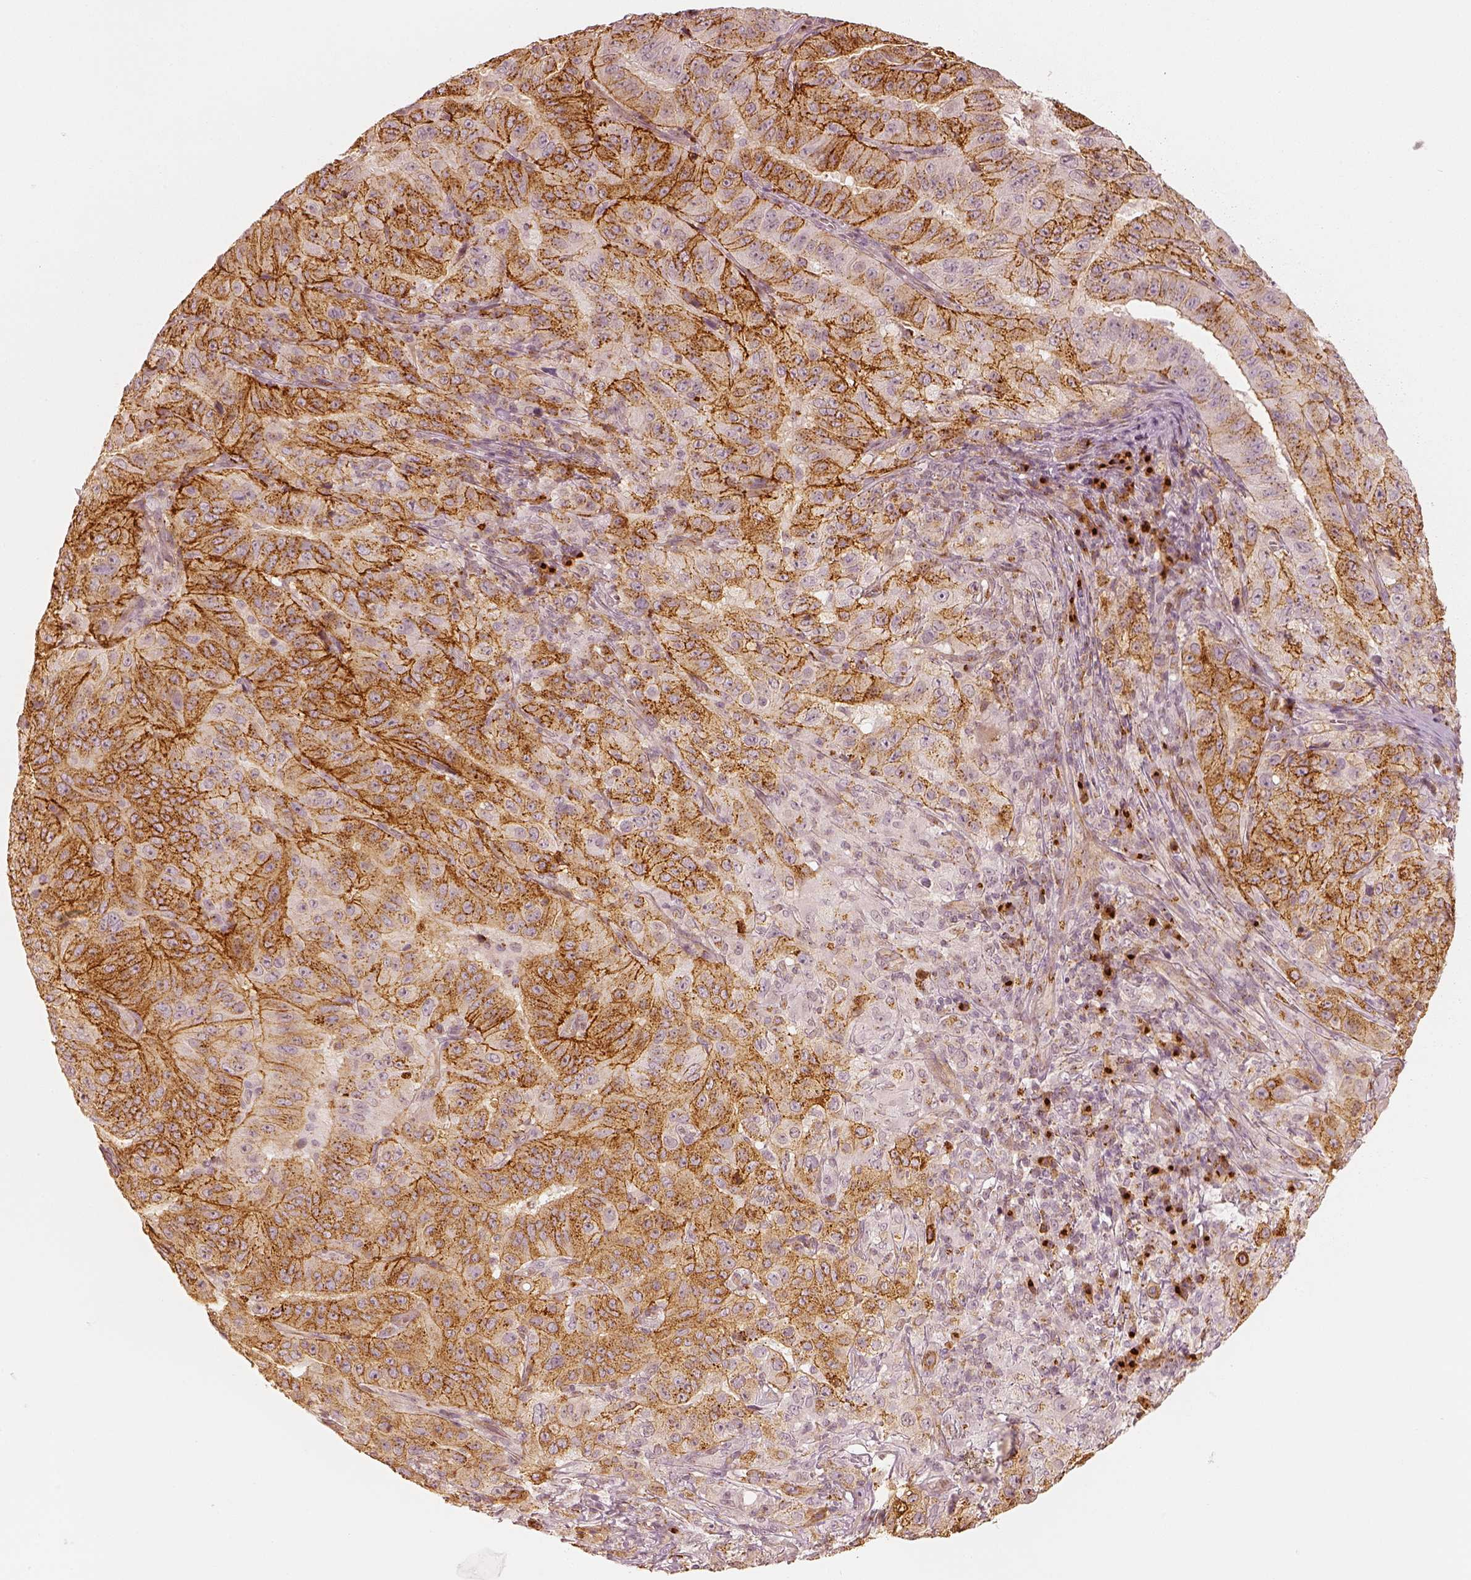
{"staining": {"intensity": "moderate", "quantity": ">75%", "location": "cytoplasmic/membranous"}, "tissue": "pancreatic cancer", "cell_type": "Tumor cells", "image_type": "cancer", "snomed": [{"axis": "morphology", "description": "Adenocarcinoma, NOS"}, {"axis": "topography", "description": "Pancreas"}], "caption": "The immunohistochemical stain shows moderate cytoplasmic/membranous staining in tumor cells of adenocarcinoma (pancreatic) tissue.", "gene": "GORASP2", "patient": {"sex": "male", "age": 63}}